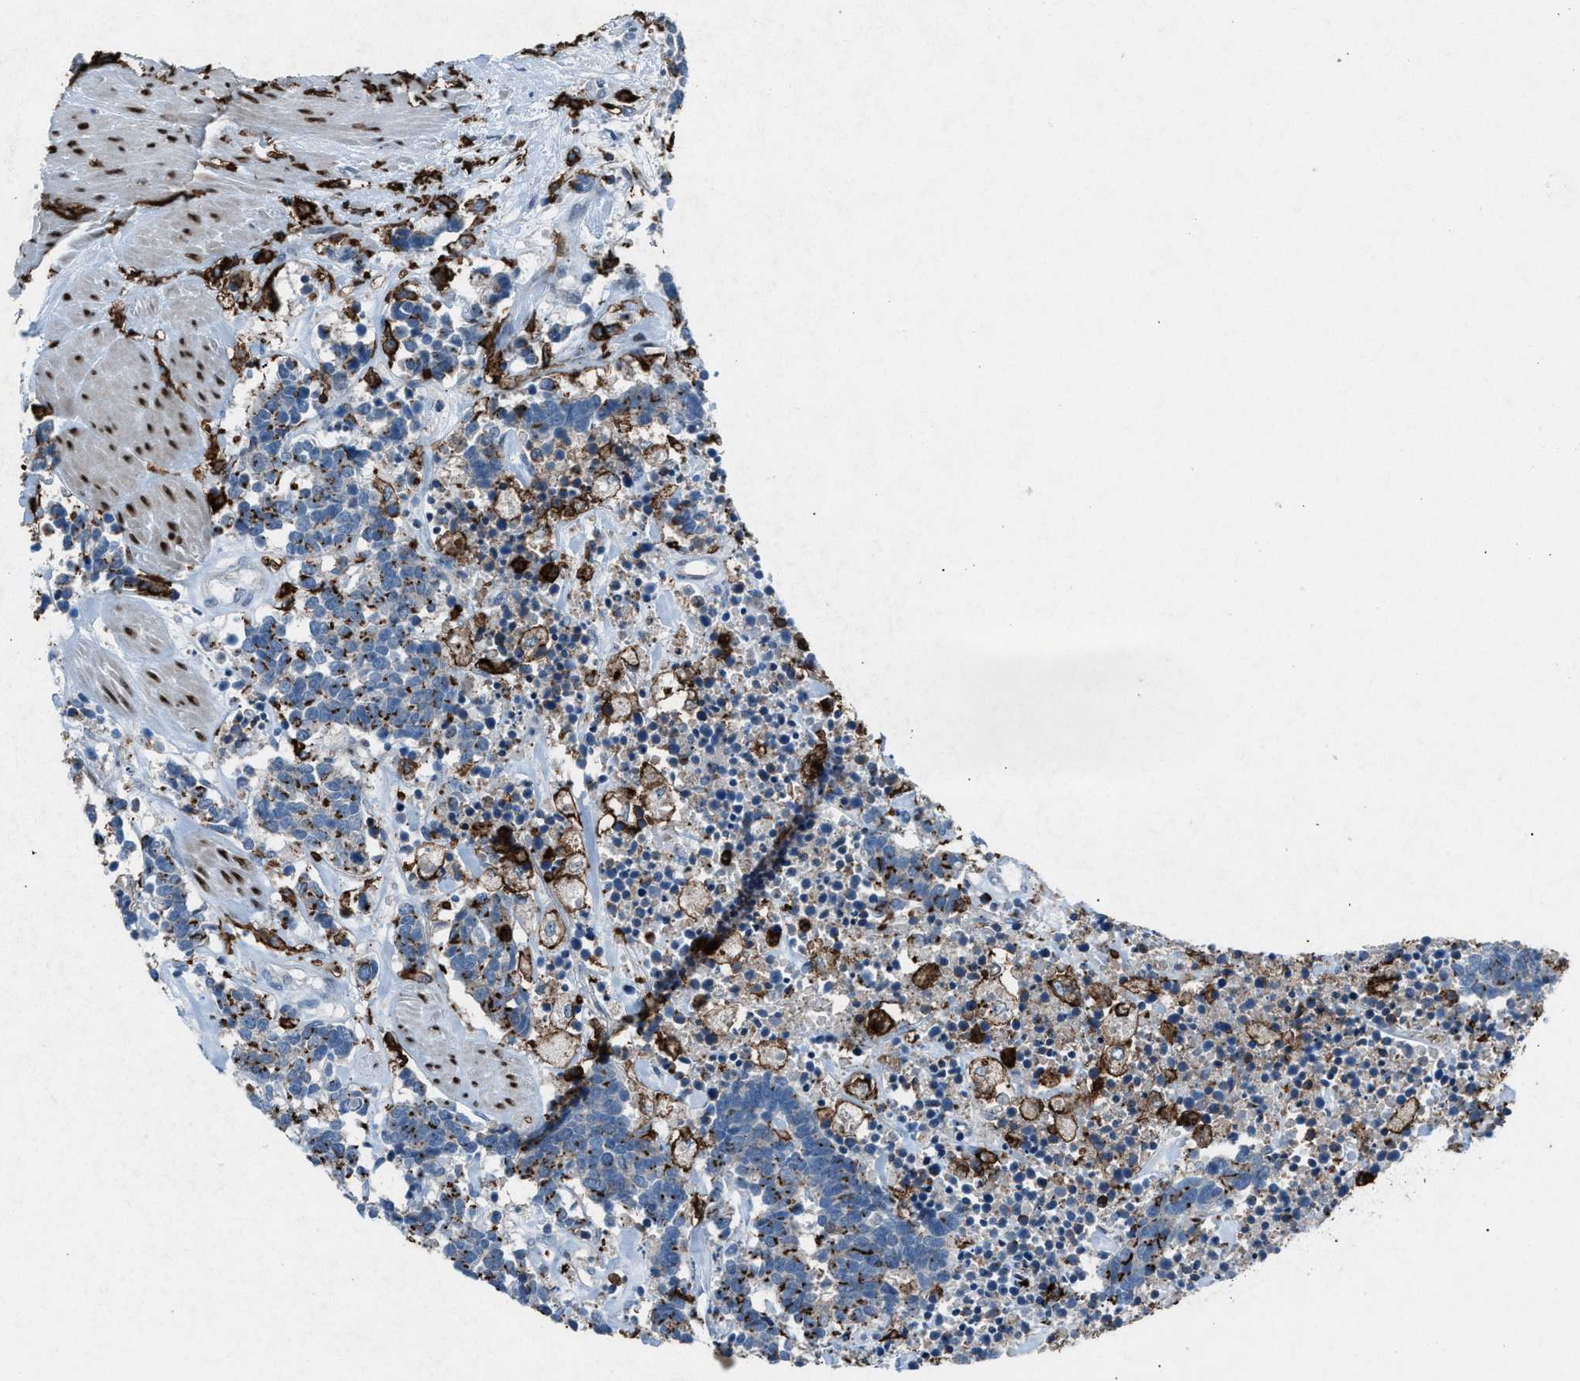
{"staining": {"intensity": "moderate", "quantity": "25%-75%", "location": "cytoplasmic/membranous"}, "tissue": "carcinoid", "cell_type": "Tumor cells", "image_type": "cancer", "snomed": [{"axis": "morphology", "description": "Carcinoma, NOS"}, {"axis": "morphology", "description": "Carcinoid, malignant, NOS"}, {"axis": "topography", "description": "Urinary bladder"}], "caption": "Carcinoma stained with a protein marker reveals moderate staining in tumor cells.", "gene": "FCER1G", "patient": {"sex": "male", "age": 57}}